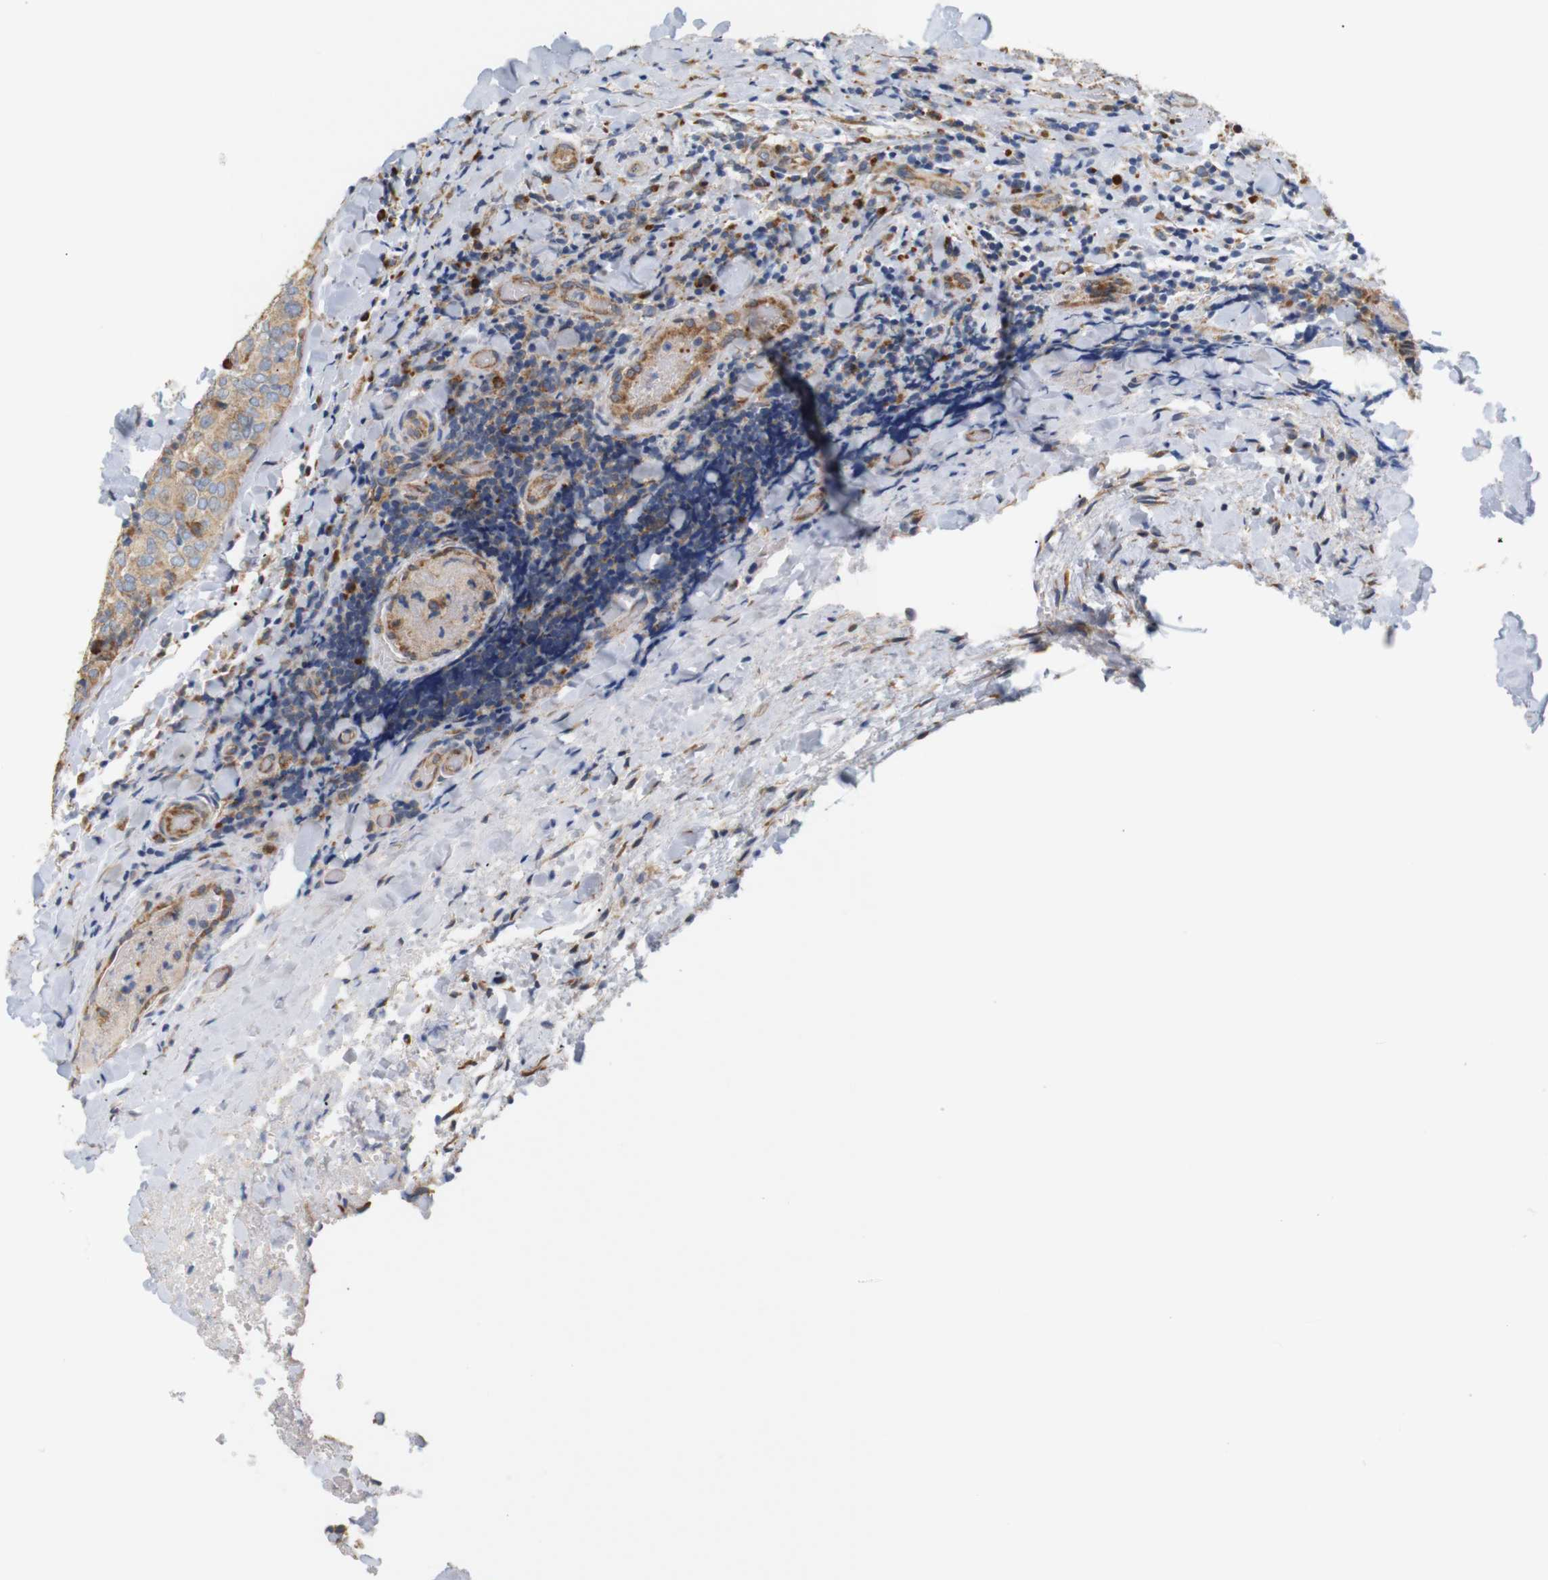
{"staining": {"intensity": "moderate", "quantity": ">75%", "location": "cytoplasmic/membranous"}, "tissue": "thyroid cancer", "cell_type": "Tumor cells", "image_type": "cancer", "snomed": [{"axis": "morphology", "description": "Normal tissue, NOS"}, {"axis": "morphology", "description": "Papillary adenocarcinoma, NOS"}, {"axis": "topography", "description": "Thyroid gland"}], "caption": "High-power microscopy captured an IHC histopathology image of thyroid cancer (papillary adenocarcinoma), revealing moderate cytoplasmic/membranous expression in approximately >75% of tumor cells. The protein of interest is shown in brown color, while the nuclei are stained blue.", "gene": "TRIM5", "patient": {"sex": "female", "age": 30}}